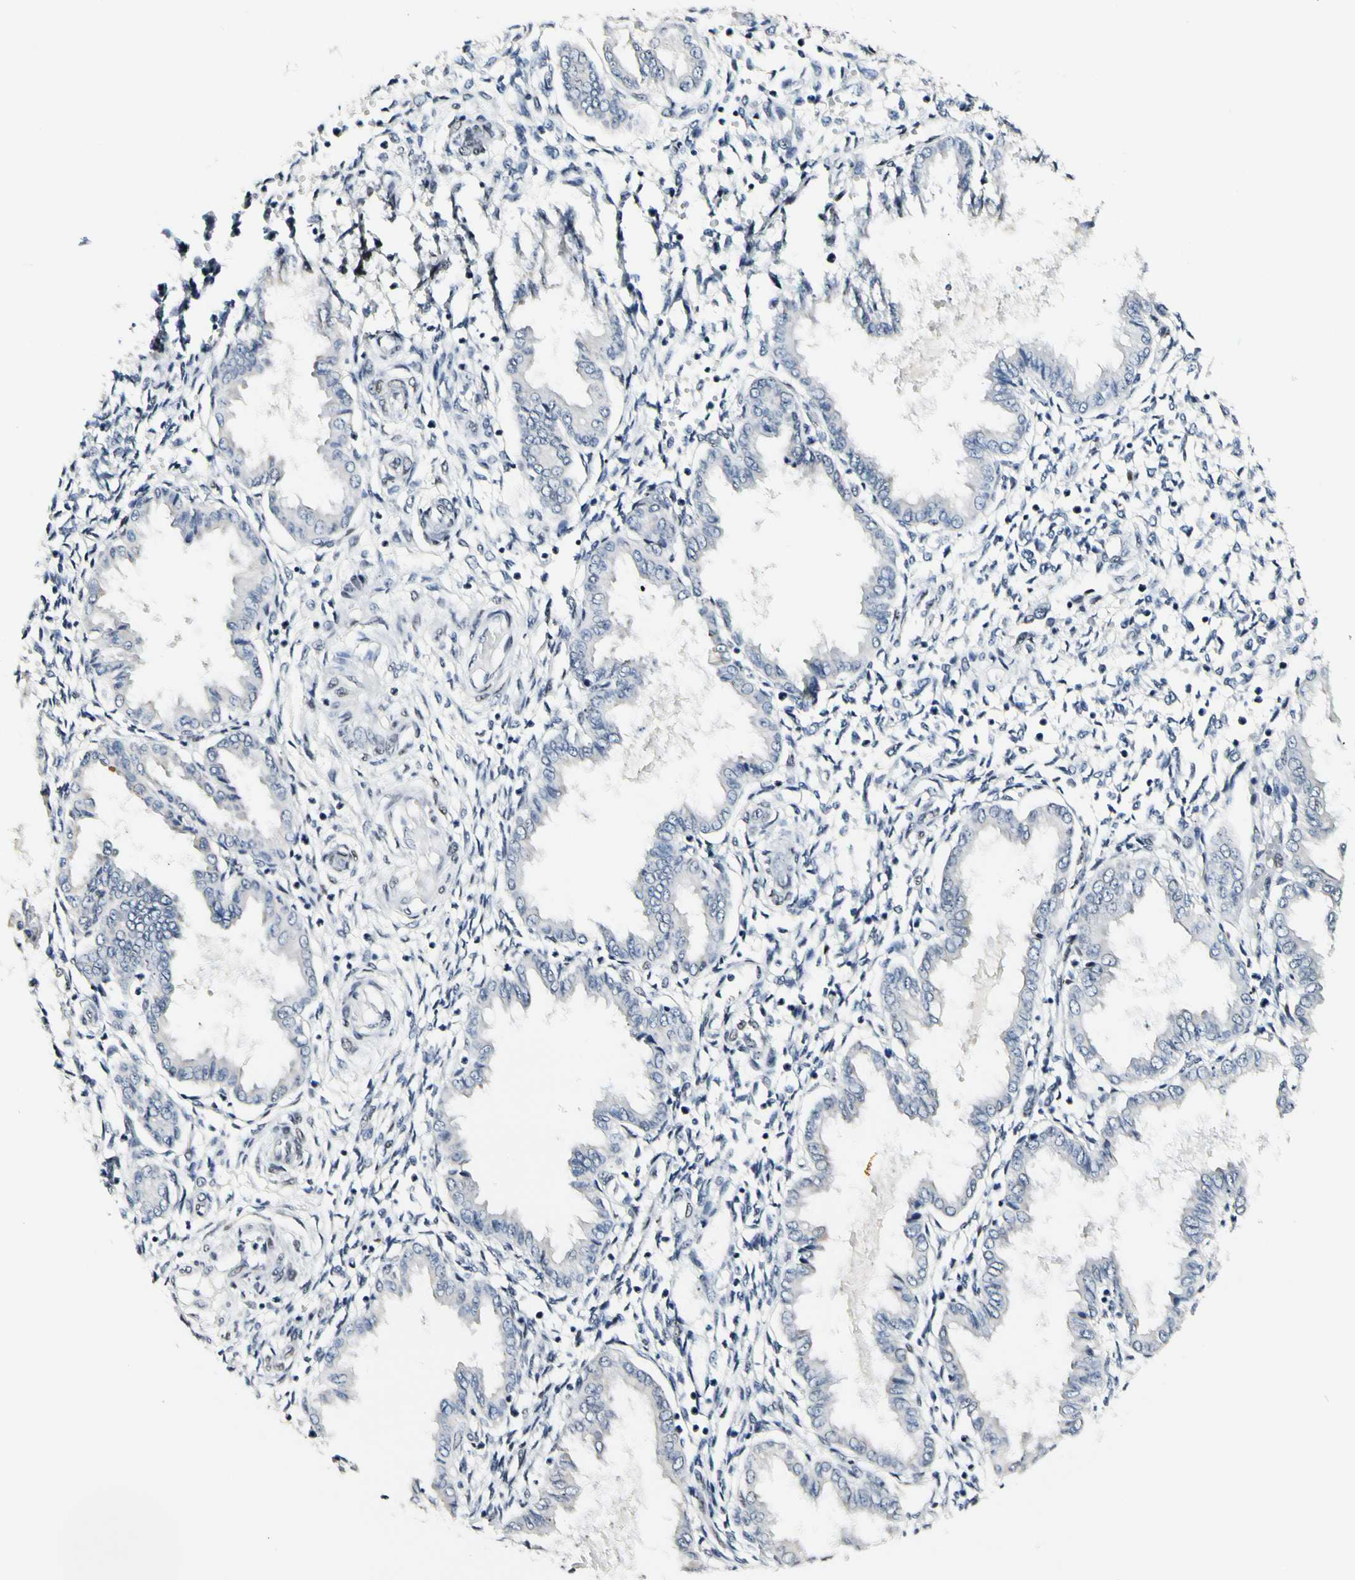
{"staining": {"intensity": "weak", "quantity": "<25%", "location": "nuclear"}, "tissue": "endometrium", "cell_type": "Cells in endometrial stroma", "image_type": "normal", "snomed": [{"axis": "morphology", "description": "Normal tissue, NOS"}, {"axis": "topography", "description": "Endometrium"}], "caption": "High magnification brightfield microscopy of unremarkable endometrium stained with DAB (brown) and counterstained with hematoxylin (blue): cells in endometrial stroma show no significant expression. (Stains: DAB immunohistochemistry (IHC) with hematoxylin counter stain, Microscopy: brightfield microscopy at high magnification).", "gene": "NFIA", "patient": {"sex": "female", "age": 33}}